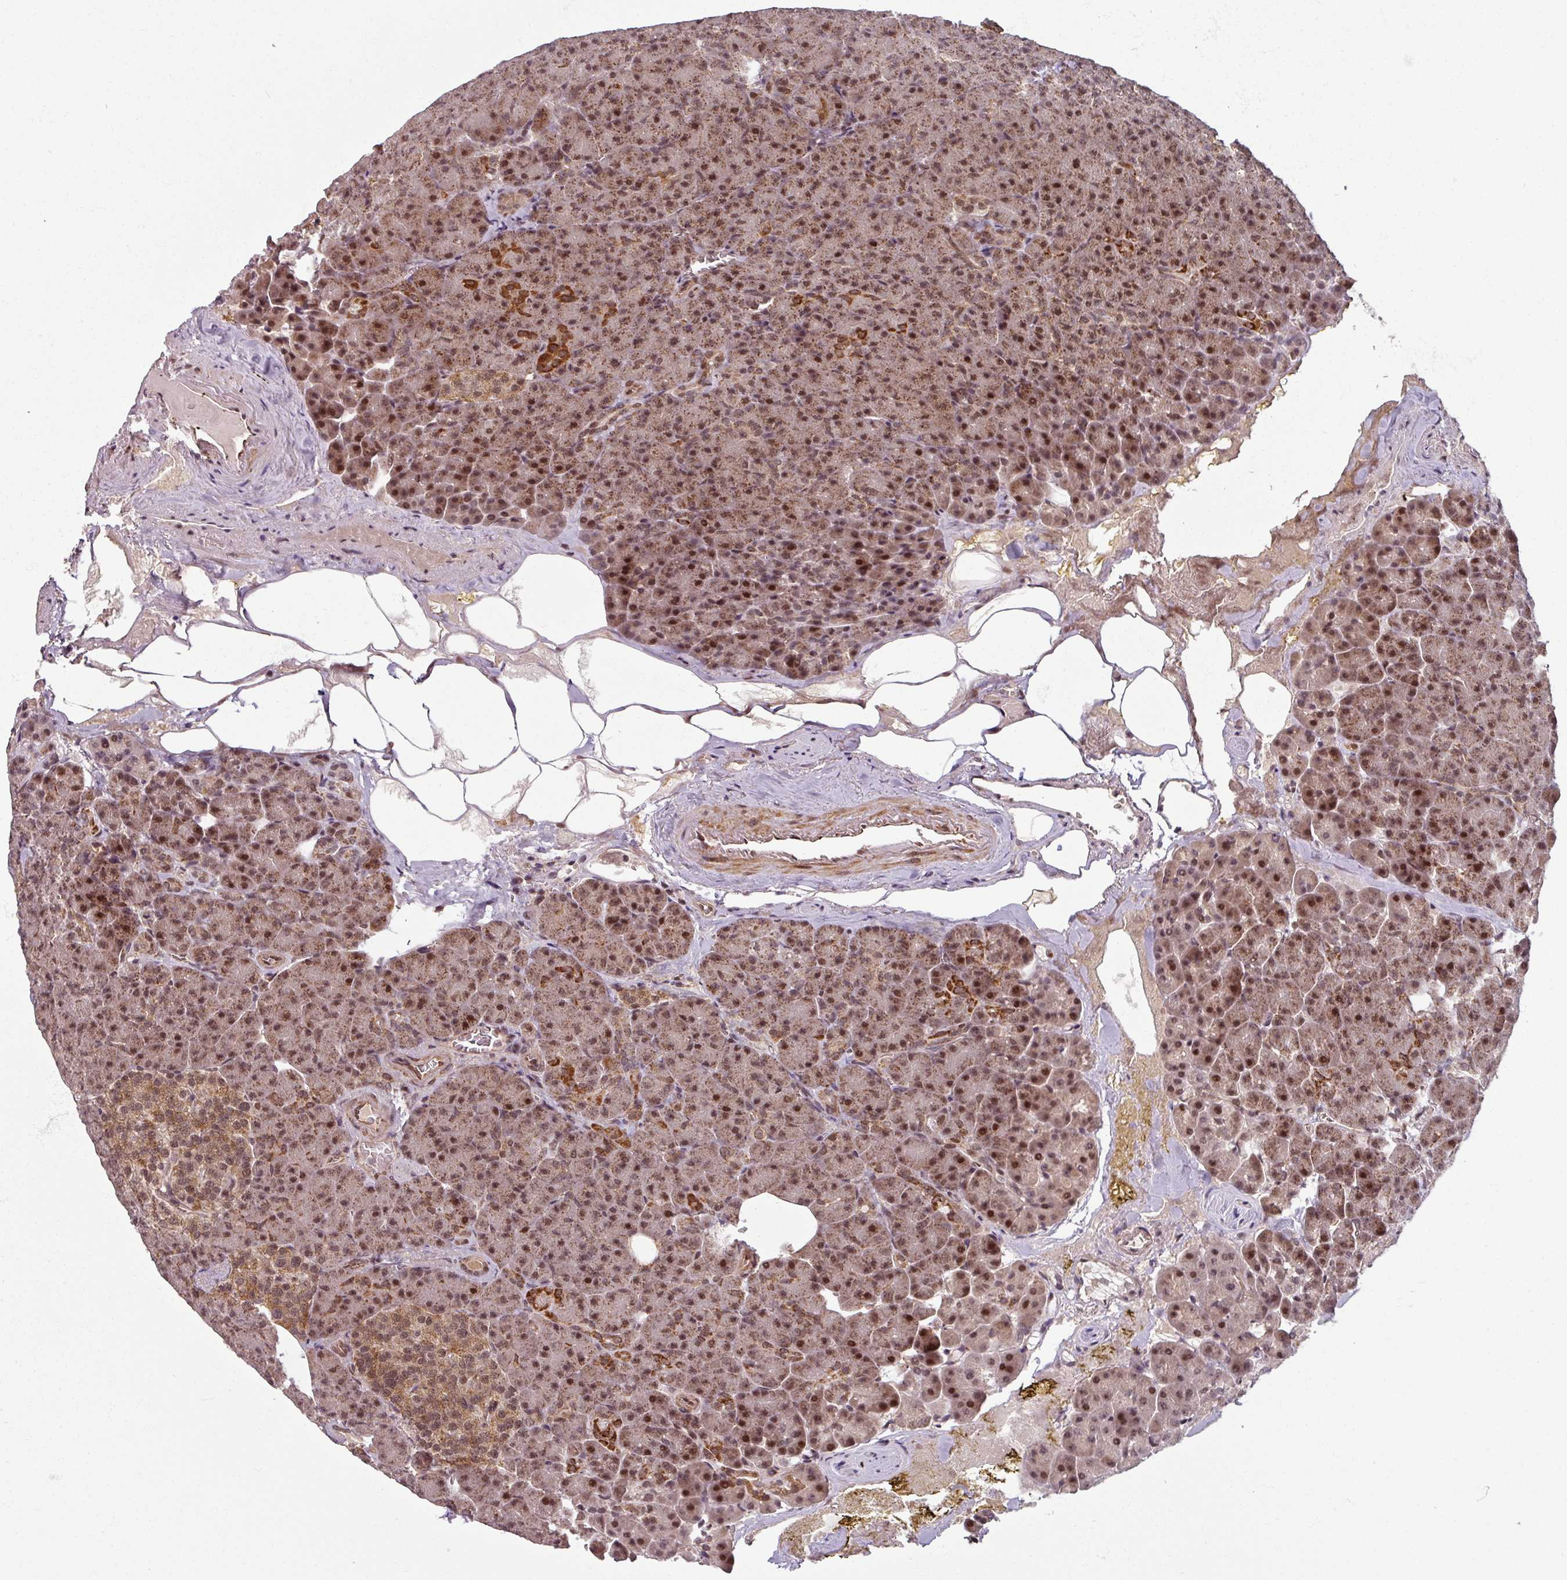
{"staining": {"intensity": "strong", "quantity": ">75%", "location": "cytoplasmic/membranous,nuclear"}, "tissue": "pancreas", "cell_type": "Exocrine glandular cells", "image_type": "normal", "snomed": [{"axis": "morphology", "description": "Normal tissue, NOS"}, {"axis": "topography", "description": "Pancreas"}], "caption": "Immunohistochemistry (IHC) staining of unremarkable pancreas, which shows high levels of strong cytoplasmic/membranous,nuclear expression in approximately >75% of exocrine glandular cells indicating strong cytoplasmic/membranous,nuclear protein positivity. The staining was performed using DAB (brown) for protein detection and nuclei were counterstained in hematoxylin (blue).", "gene": "SWI5", "patient": {"sex": "female", "age": 74}}